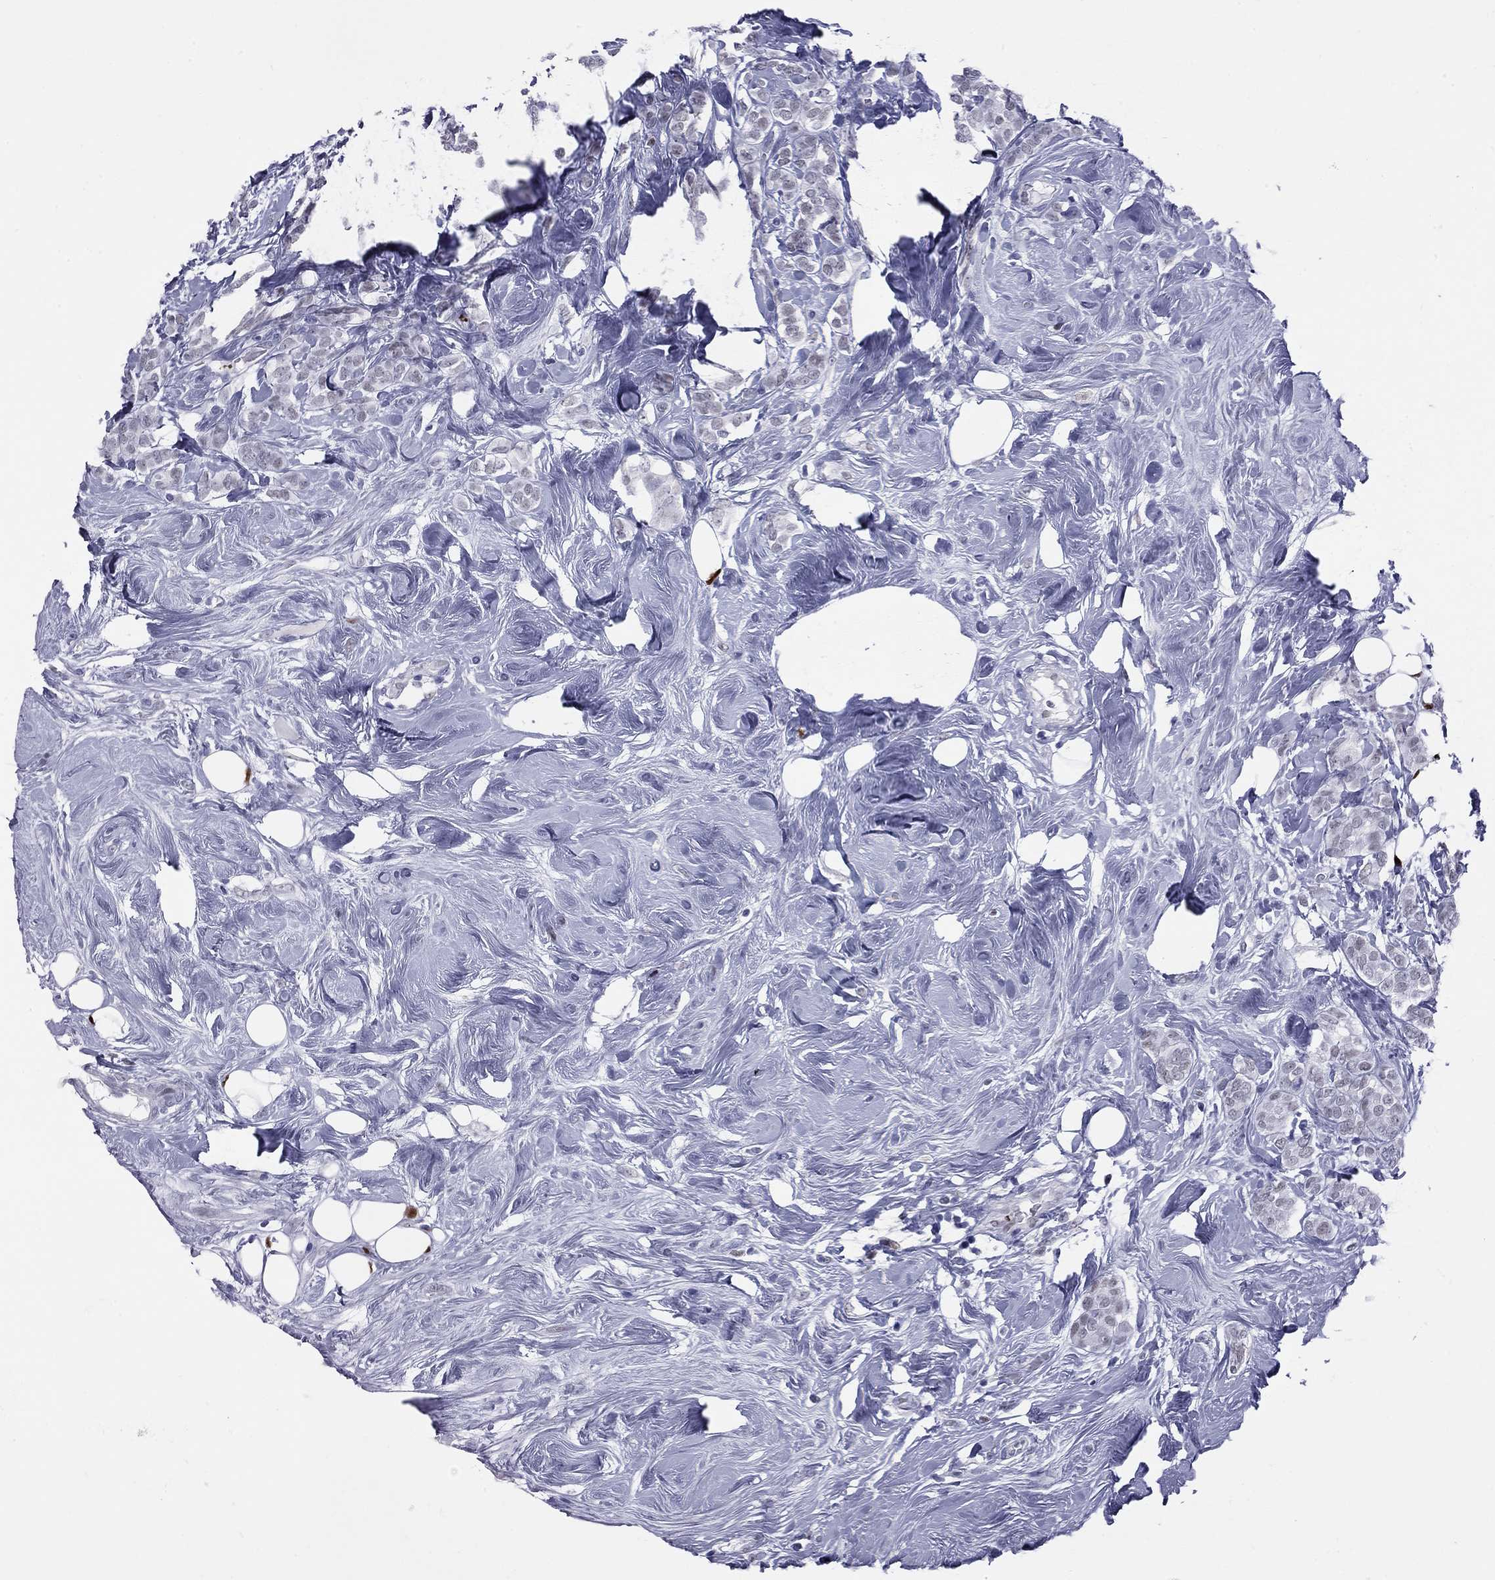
{"staining": {"intensity": "negative", "quantity": "none", "location": "none"}, "tissue": "breast cancer", "cell_type": "Tumor cells", "image_type": "cancer", "snomed": [{"axis": "morphology", "description": "Lobular carcinoma"}, {"axis": "topography", "description": "Breast"}], "caption": "Human breast lobular carcinoma stained for a protein using immunohistochemistry displays no expression in tumor cells.", "gene": "PCGF3", "patient": {"sex": "female", "age": 49}}